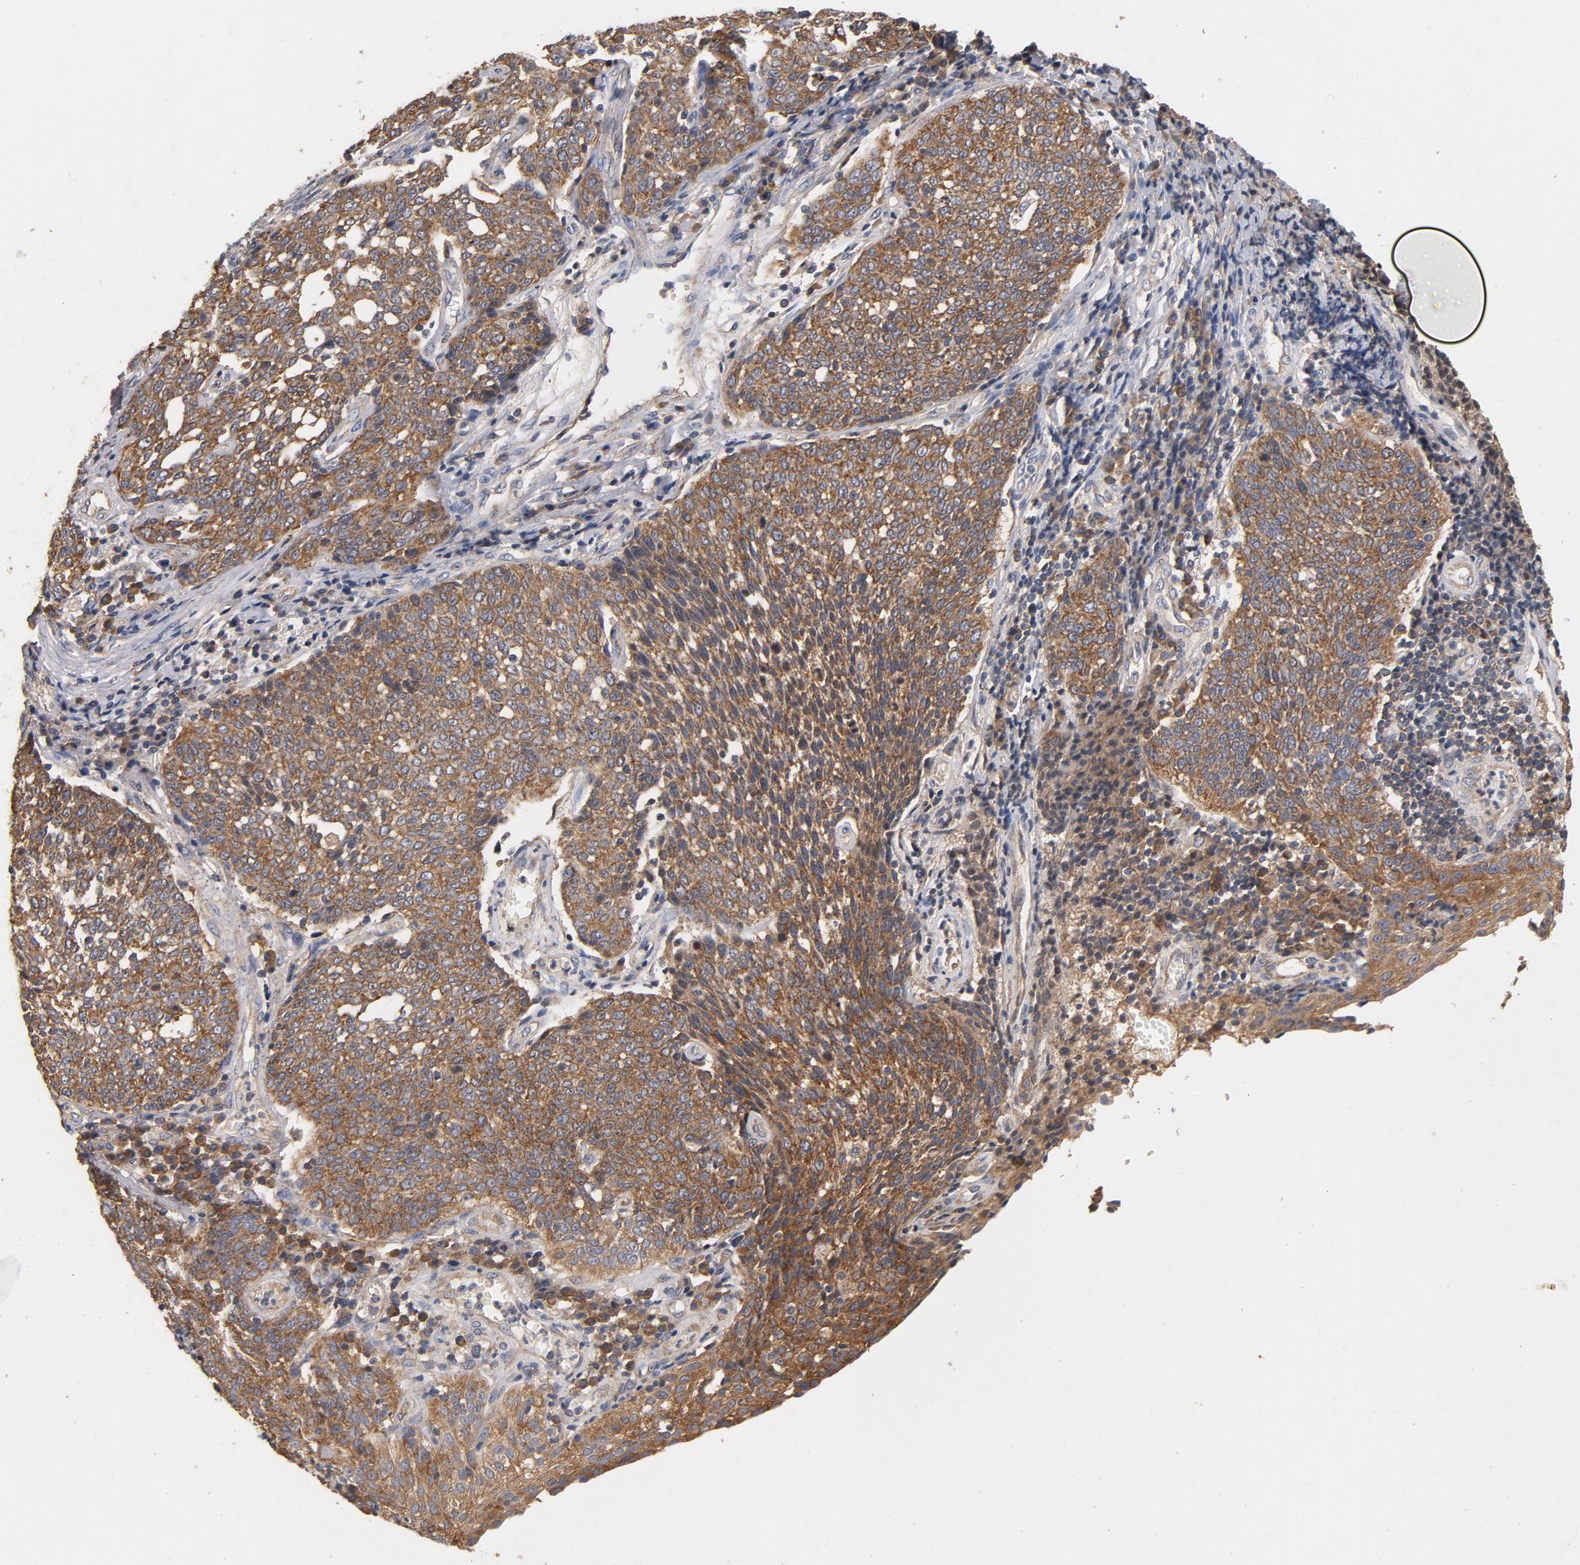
{"staining": {"intensity": "moderate", "quantity": ">75%", "location": "cytoplasmic/membranous"}, "tissue": "cervical cancer", "cell_type": "Tumor cells", "image_type": "cancer", "snomed": [{"axis": "morphology", "description": "Squamous cell carcinoma, NOS"}, {"axis": "topography", "description": "Cervix"}], "caption": "Immunohistochemical staining of cervical squamous cell carcinoma displays medium levels of moderate cytoplasmic/membranous protein expression in approximately >75% of tumor cells. (DAB (3,3'-diaminobenzidine) IHC, brown staining for protein, blue staining for nuclei).", "gene": "DDX6", "patient": {"sex": "female", "age": 34}}